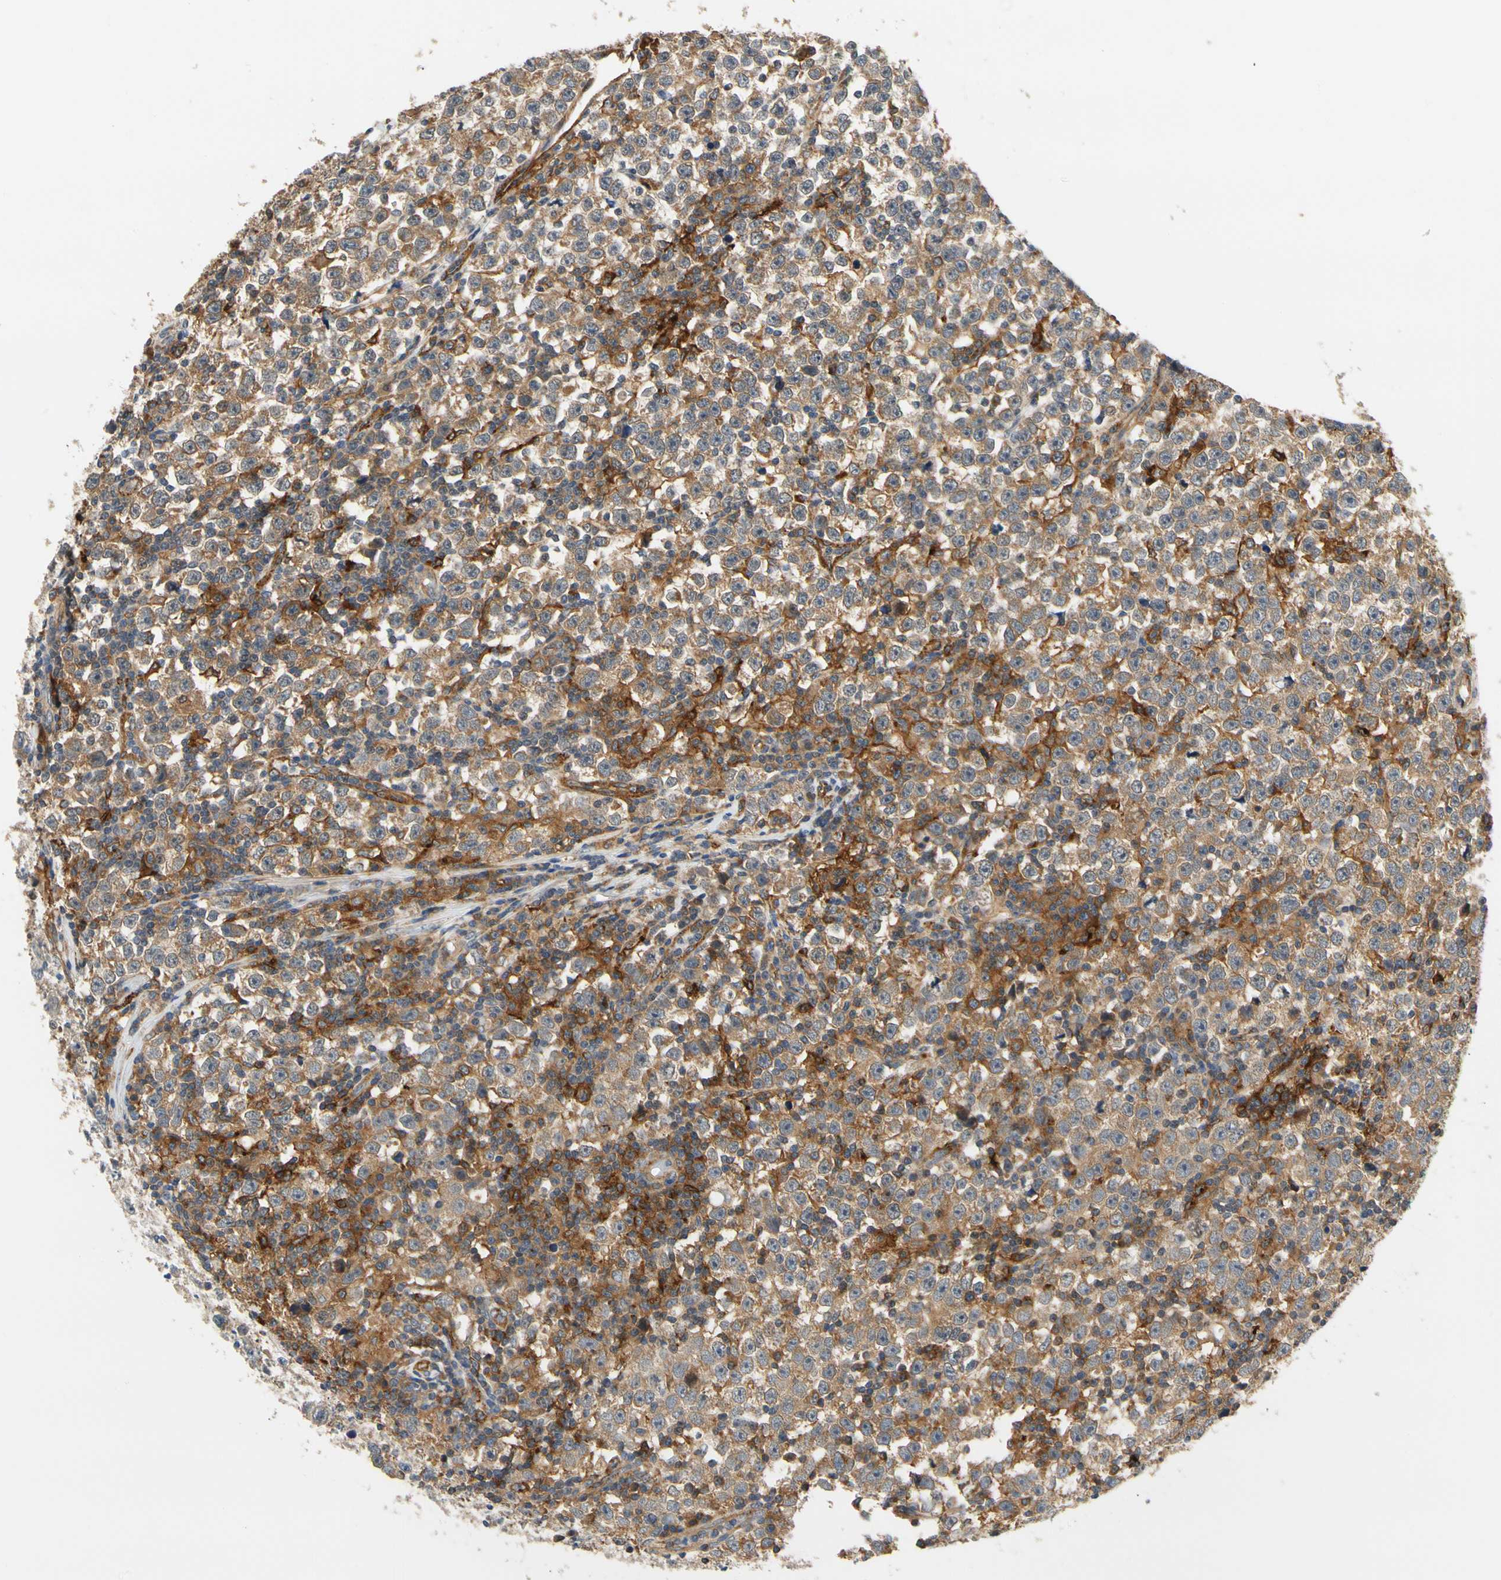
{"staining": {"intensity": "moderate", "quantity": ">75%", "location": "cytoplasmic/membranous"}, "tissue": "testis cancer", "cell_type": "Tumor cells", "image_type": "cancer", "snomed": [{"axis": "morphology", "description": "Seminoma, NOS"}, {"axis": "topography", "description": "Testis"}], "caption": "Protein staining demonstrates moderate cytoplasmic/membranous staining in about >75% of tumor cells in seminoma (testis).", "gene": "ANKHD1", "patient": {"sex": "male", "age": 43}}